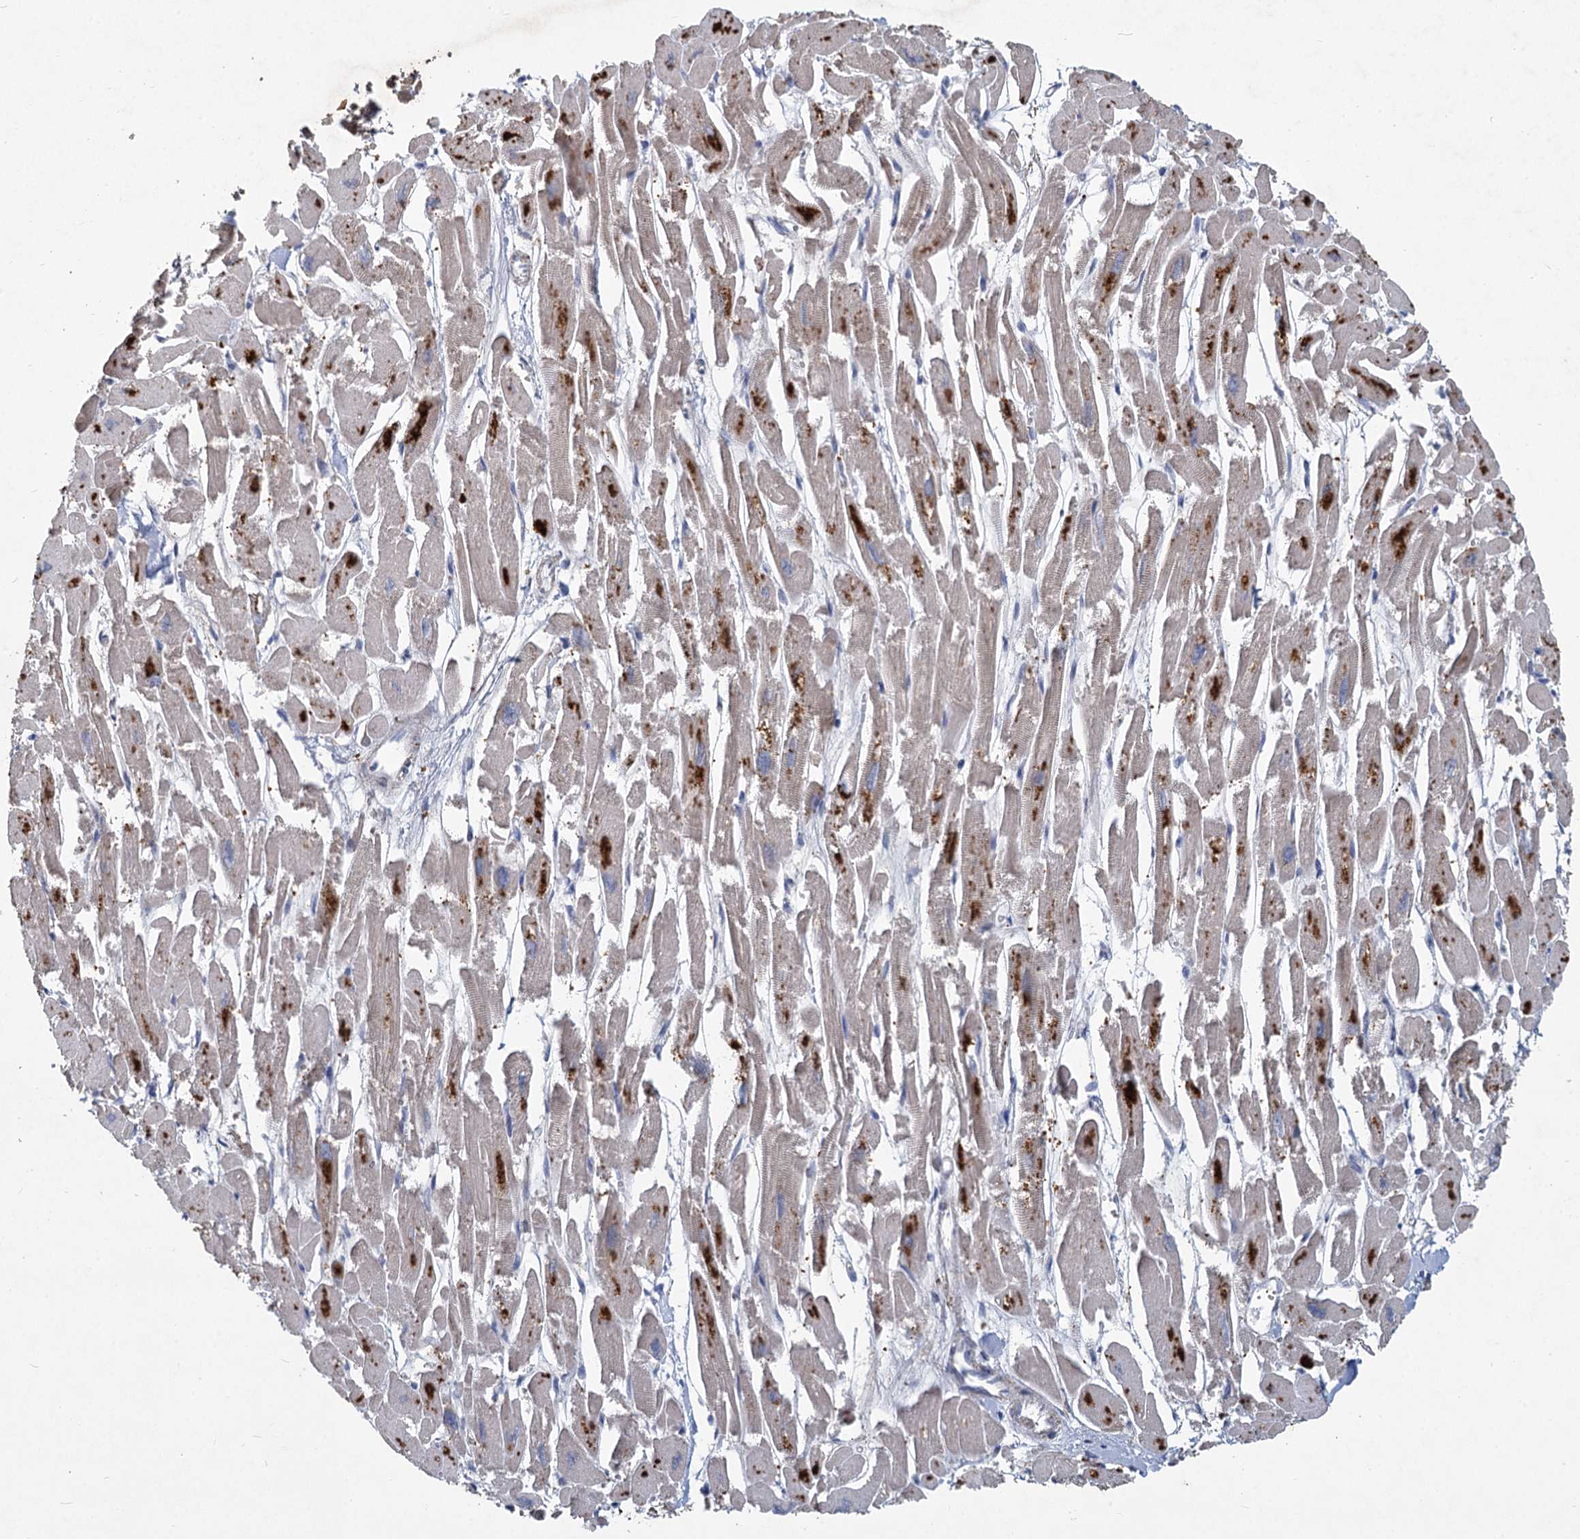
{"staining": {"intensity": "moderate", "quantity": "25%-75%", "location": "cytoplasmic/membranous"}, "tissue": "heart muscle", "cell_type": "Cardiomyocytes", "image_type": "normal", "snomed": [{"axis": "morphology", "description": "Normal tissue, NOS"}, {"axis": "topography", "description": "Heart"}], "caption": "Normal heart muscle reveals moderate cytoplasmic/membranous expression in approximately 25%-75% of cardiomyocytes (DAB IHC with brightfield microscopy, high magnification)..", "gene": "HES2", "patient": {"sex": "male", "age": 54}}